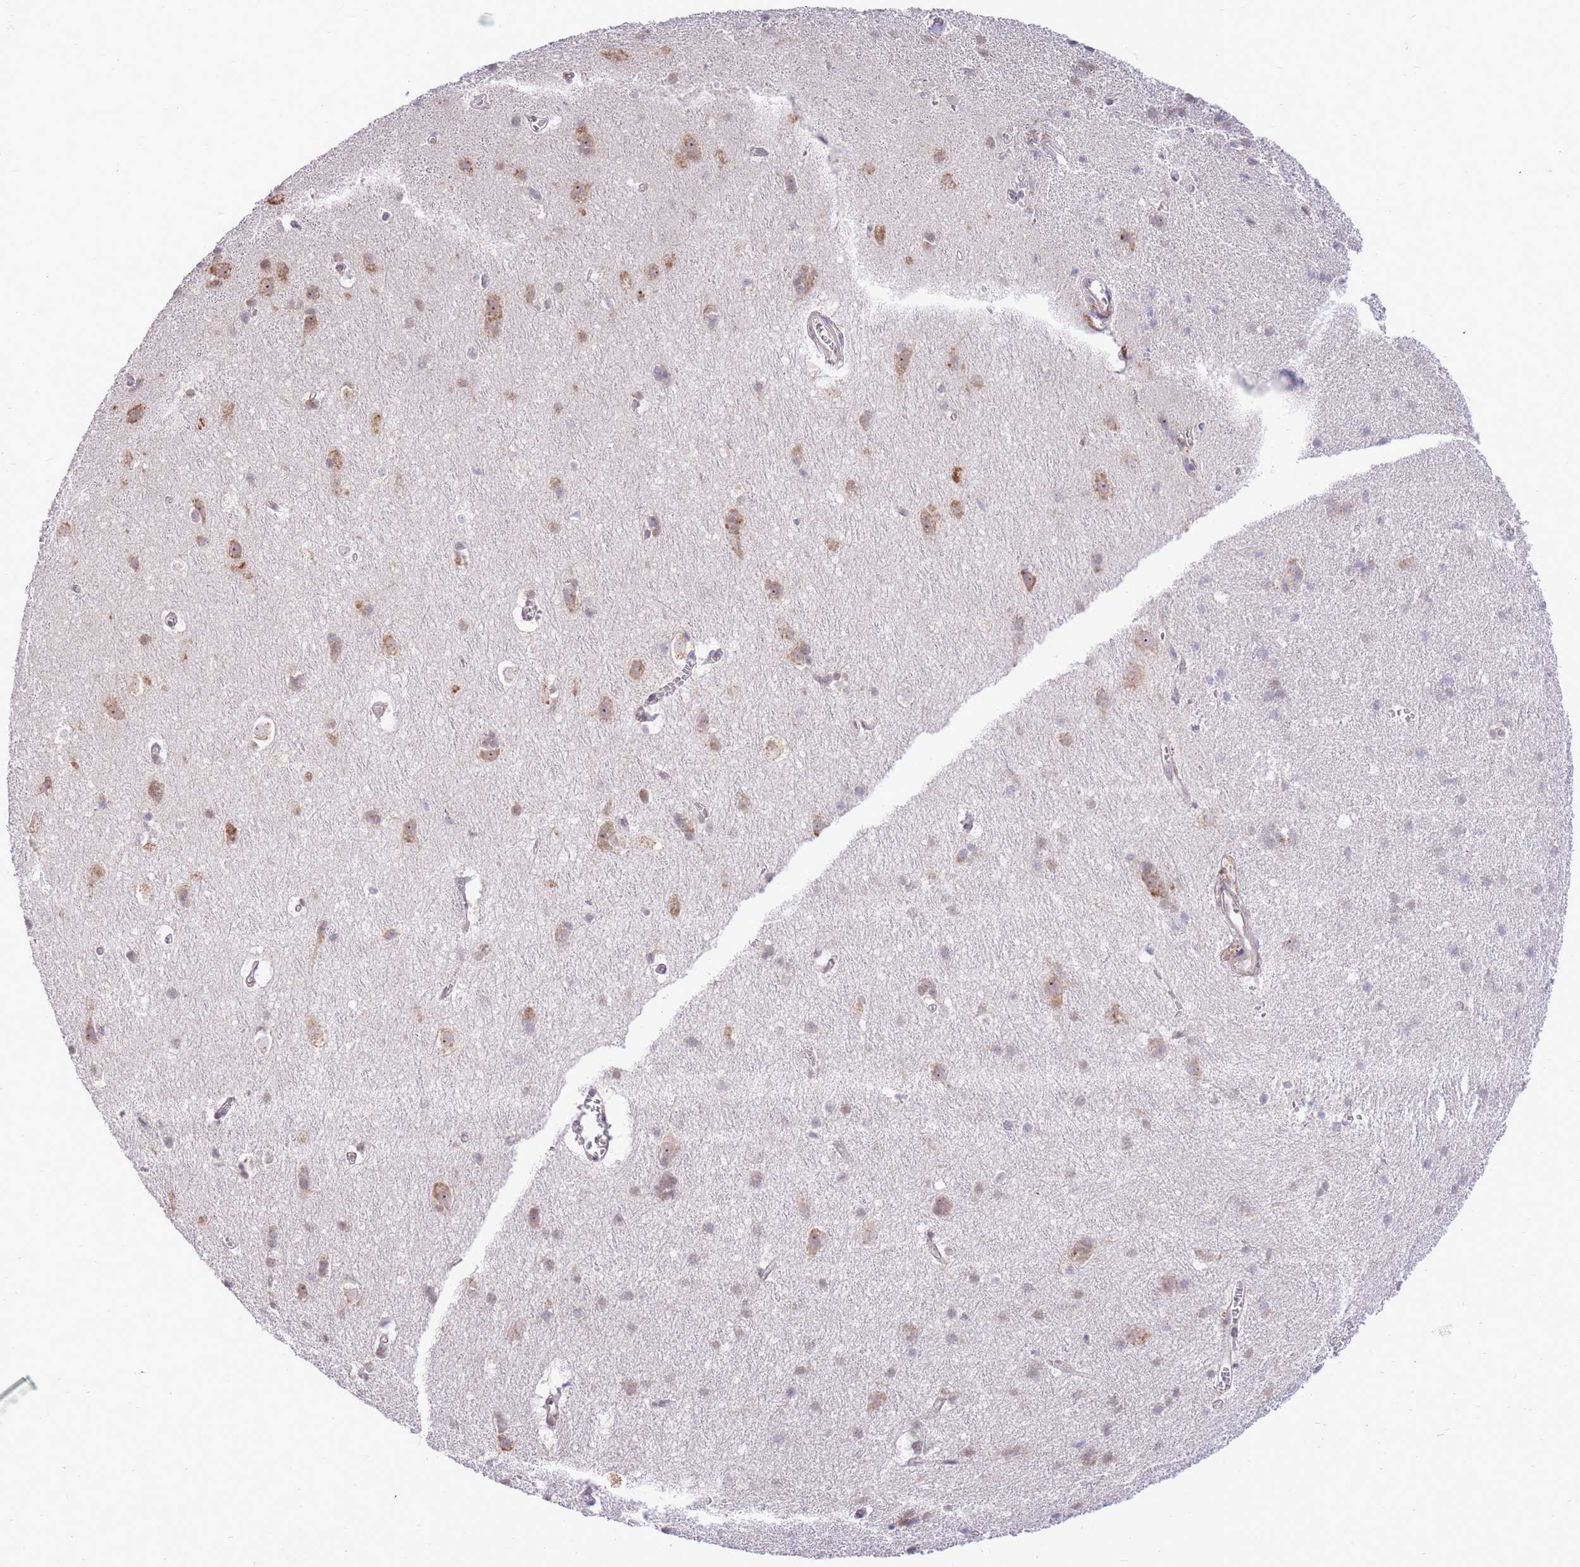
{"staining": {"intensity": "weak", "quantity": "<25%", "location": "cytoplasmic/membranous"}, "tissue": "cerebral cortex", "cell_type": "Endothelial cells", "image_type": "normal", "snomed": [{"axis": "morphology", "description": "Normal tissue, NOS"}, {"axis": "topography", "description": "Cerebral cortex"}], "caption": "This is a image of IHC staining of unremarkable cerebral cortex, which shows no expression in endothelial cells.", "gene": "EXOSC8", "patient": {"sex": "male", "age": 54}}